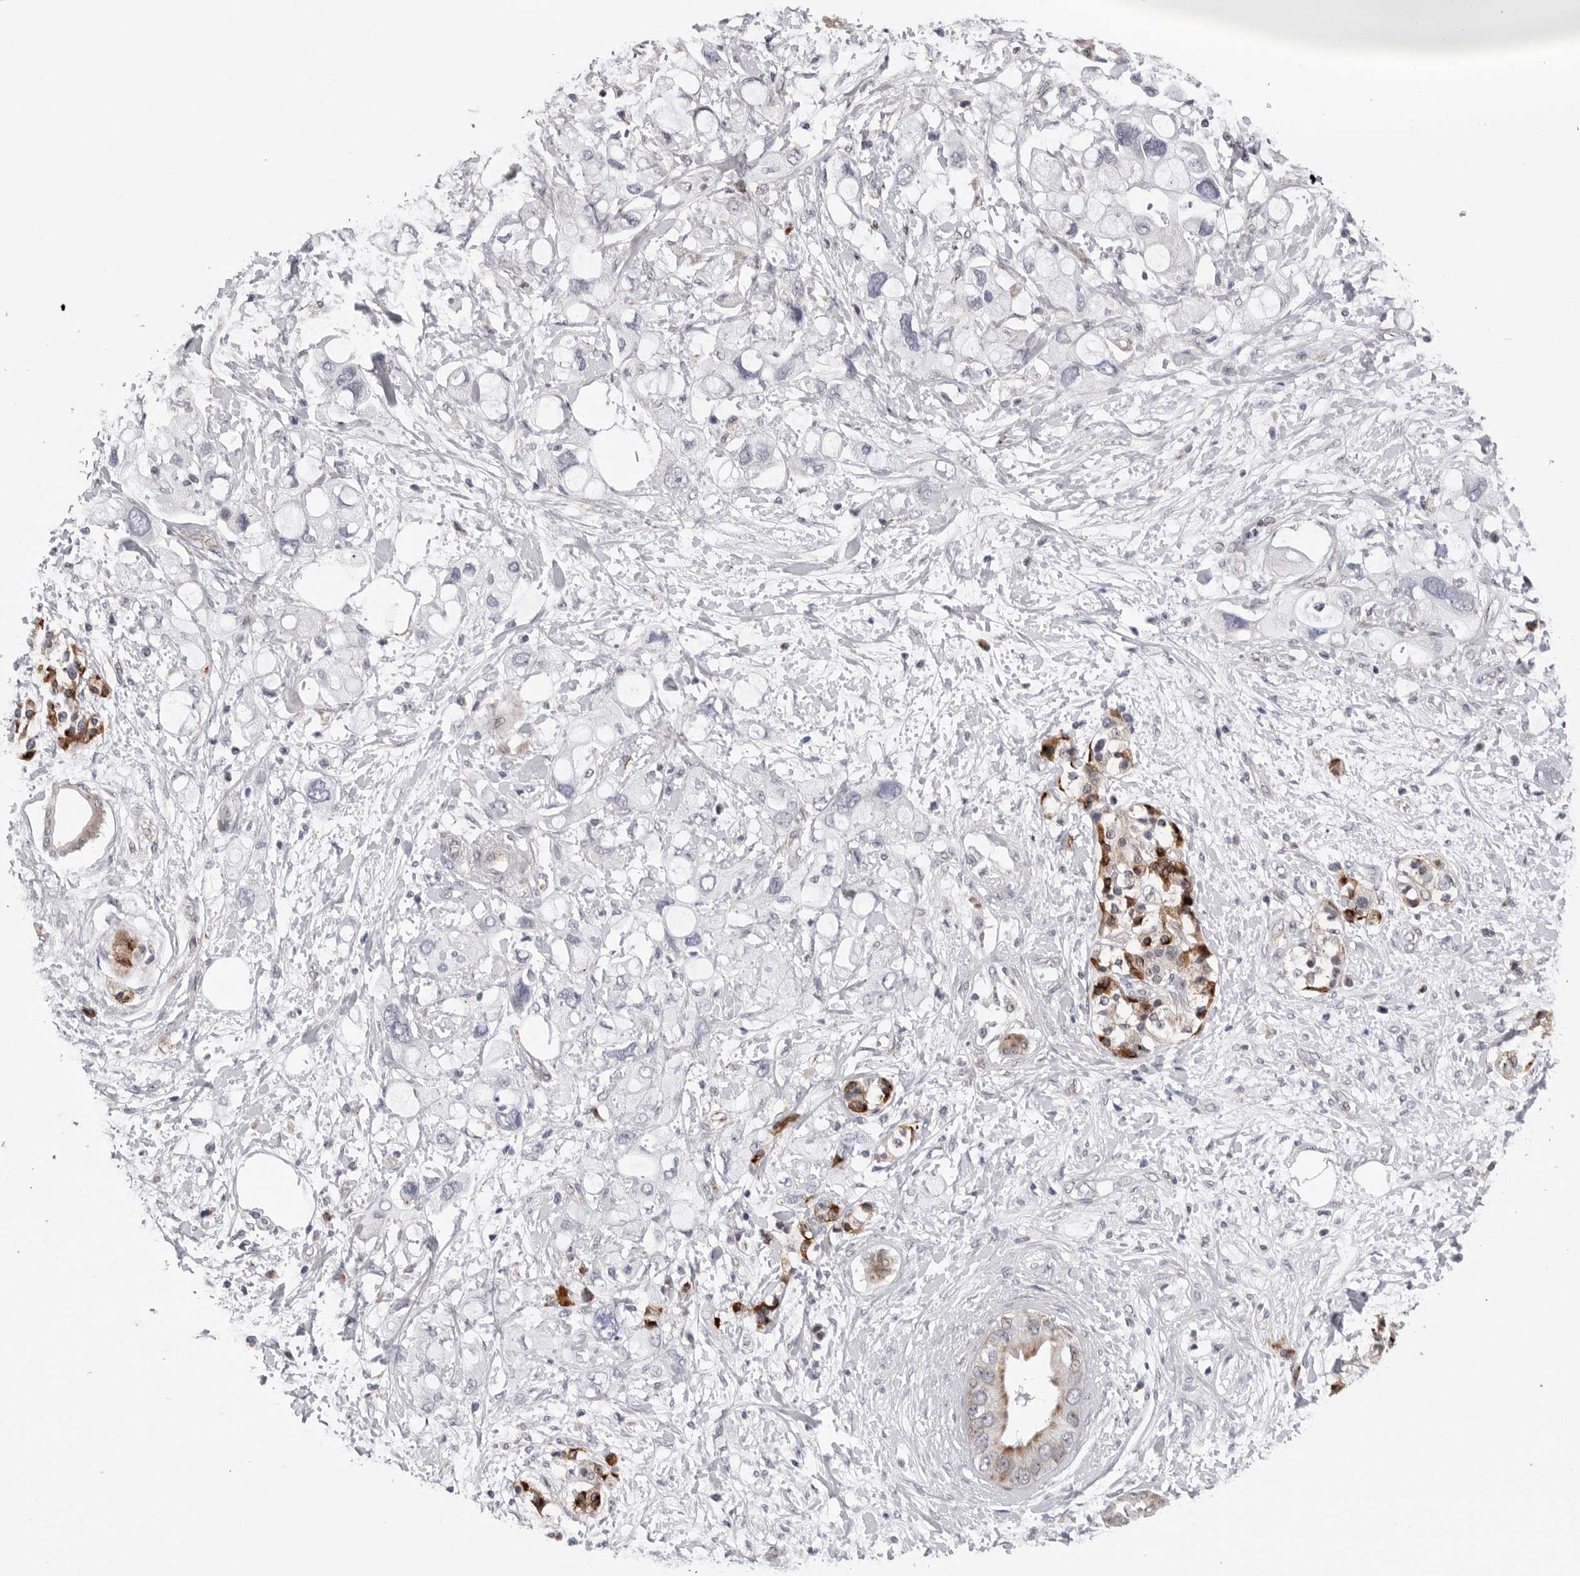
{"staining": {"intensity": "negative", "quantity": "none", "location": "none"}, "tissue": "pancreatic cancer", "cell_type": "Tumor cells", "image_type": "cancer", "snomed": [{"axis": "morphology", "description": "Adenocarcinoma, NOS"}, {"axis": "topography", "description": "Pancreas"}], "caption": "The micrograph demonstrates no significant expression in tumor cells of adenocarcinoma (pancreatic).", "gene": "CDK20", "patient": {"sex": "female", "age": 56}}